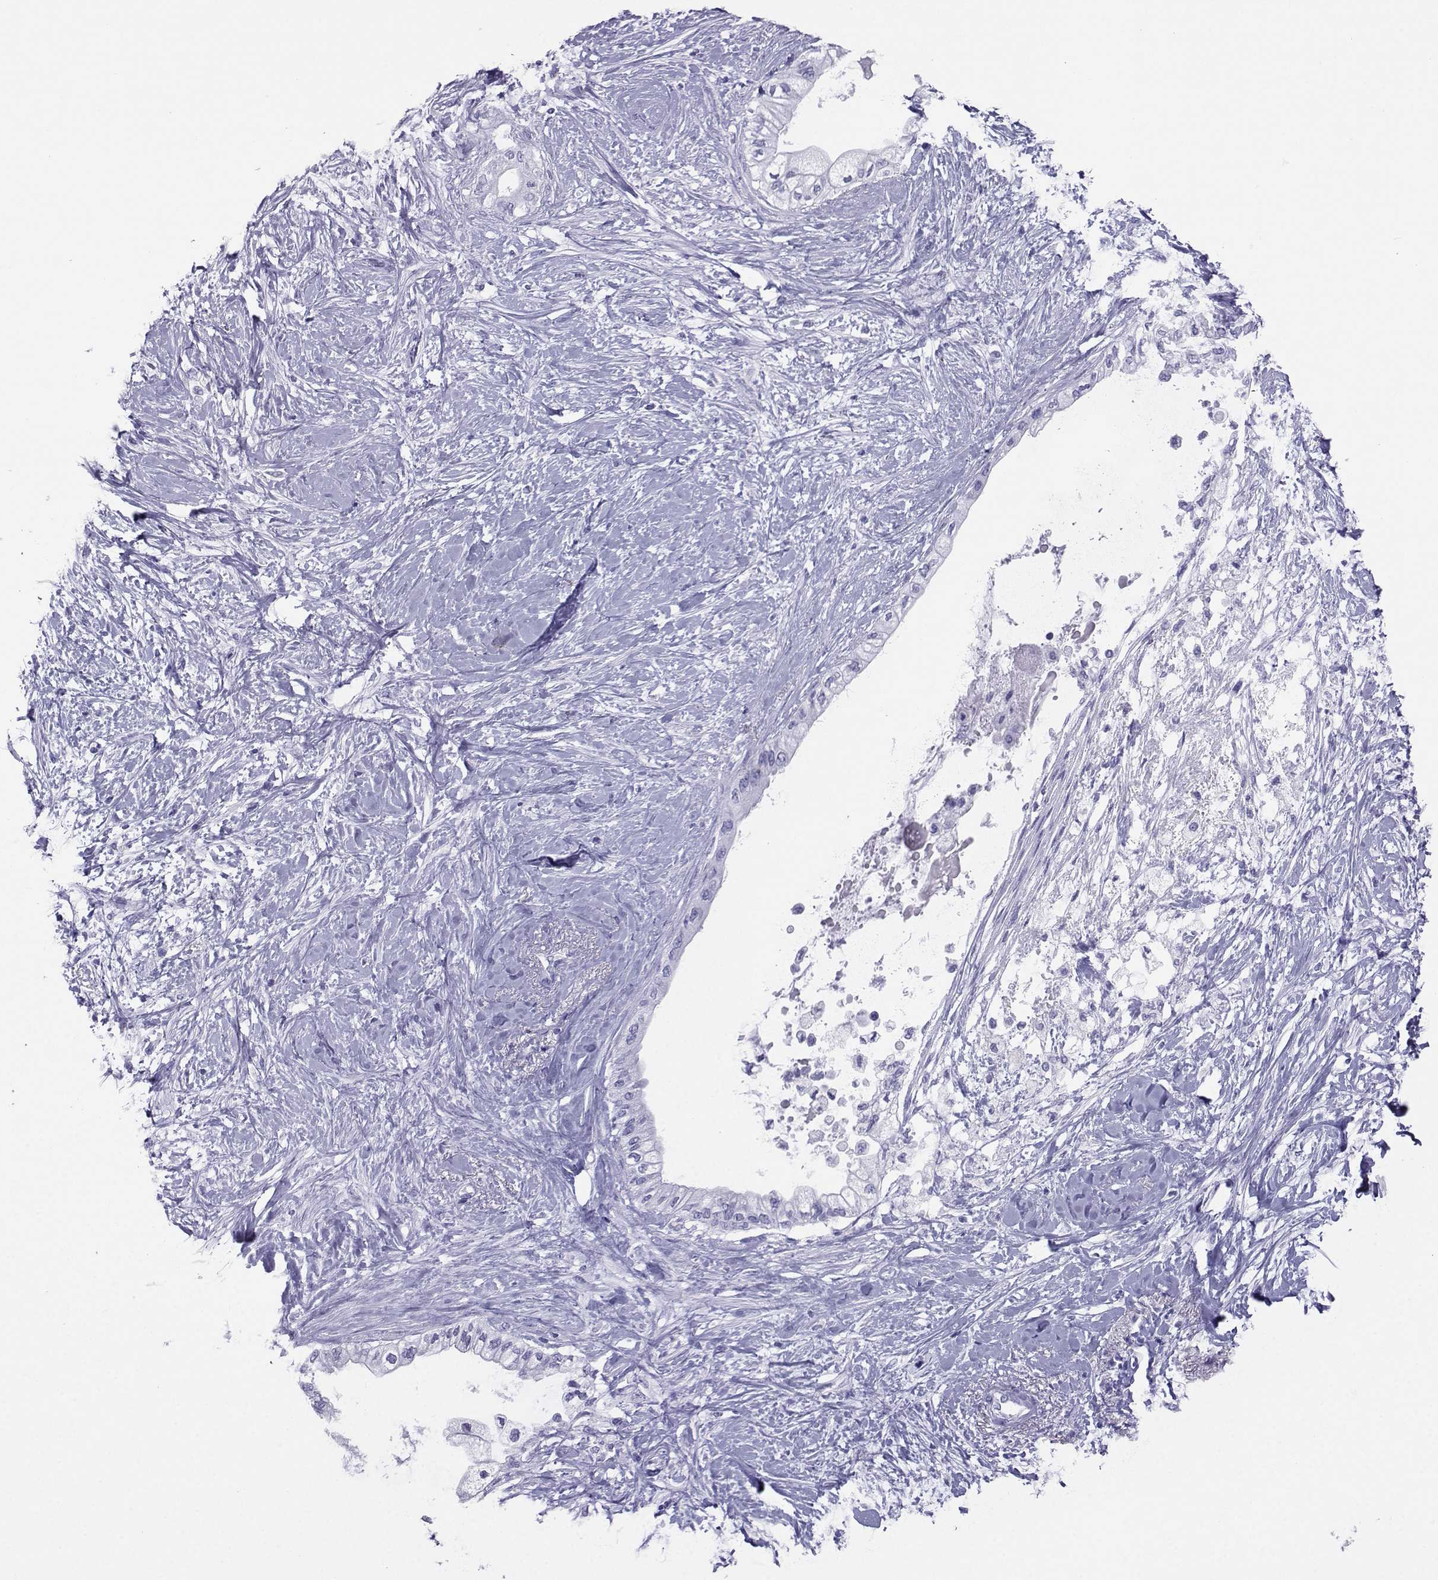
{"staining": {"intensity": "negative", "quantity": "none", "location": "none"}, "tissue": "pancreatic cancer", "cell_type": "Tumor cells", "image_type": "cancer", "snomed": [{"axis": "morphology", "description": "Normal tissue, NOS"}, {"axis": "morphology", "description": "Adenocarcinoma, NOS"}, {"axis": "topography", "description": "Pancreas"}, {"axis": "topography", "description": "Duodenum"}], "caption": "There is no significant staining in tumor cells of pancreatic adenocarcinoma.", "gene": "LORICRIN", "patient": {"sex": "female", "age": 60}}